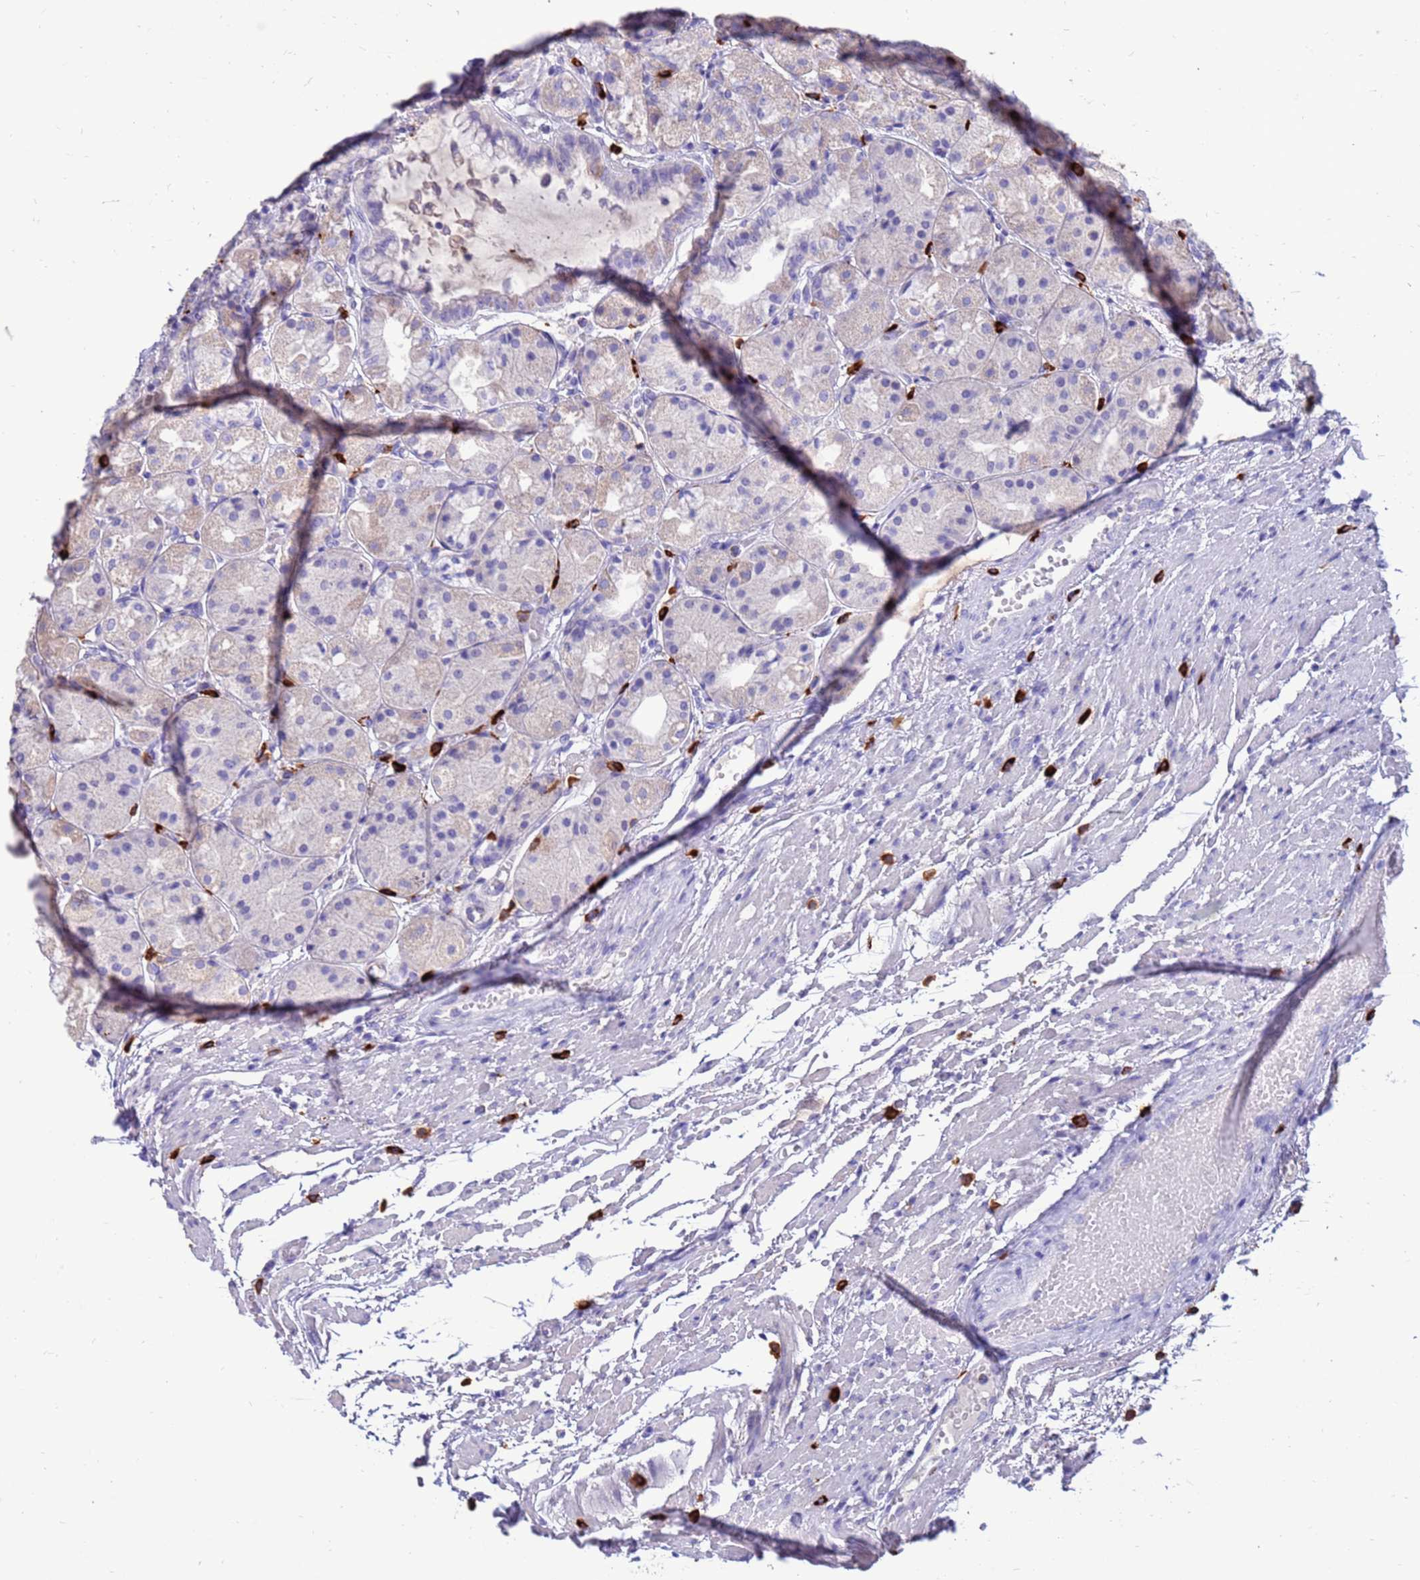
{"staining": {"intensity": "negative", "quantity": "none", "location": "none"}, "tissue": "stomach", "cell_type": "Glandular cells", "image_type": "normal", "snomed": [{"axis": "morphology", "description": "Normal tissue, NOS"}, {"axis": "topography", "description": "Stomach, upper"}], "caption": "This histopathology image is of benign stomach stained with immunohistochemistry (IHC) to label a protein in brown with the nuclei are counter-stained blue. There is no expression in glandular cells.", "gene": "PDE10A", "patient": {"sex": "male", "age": 72}}